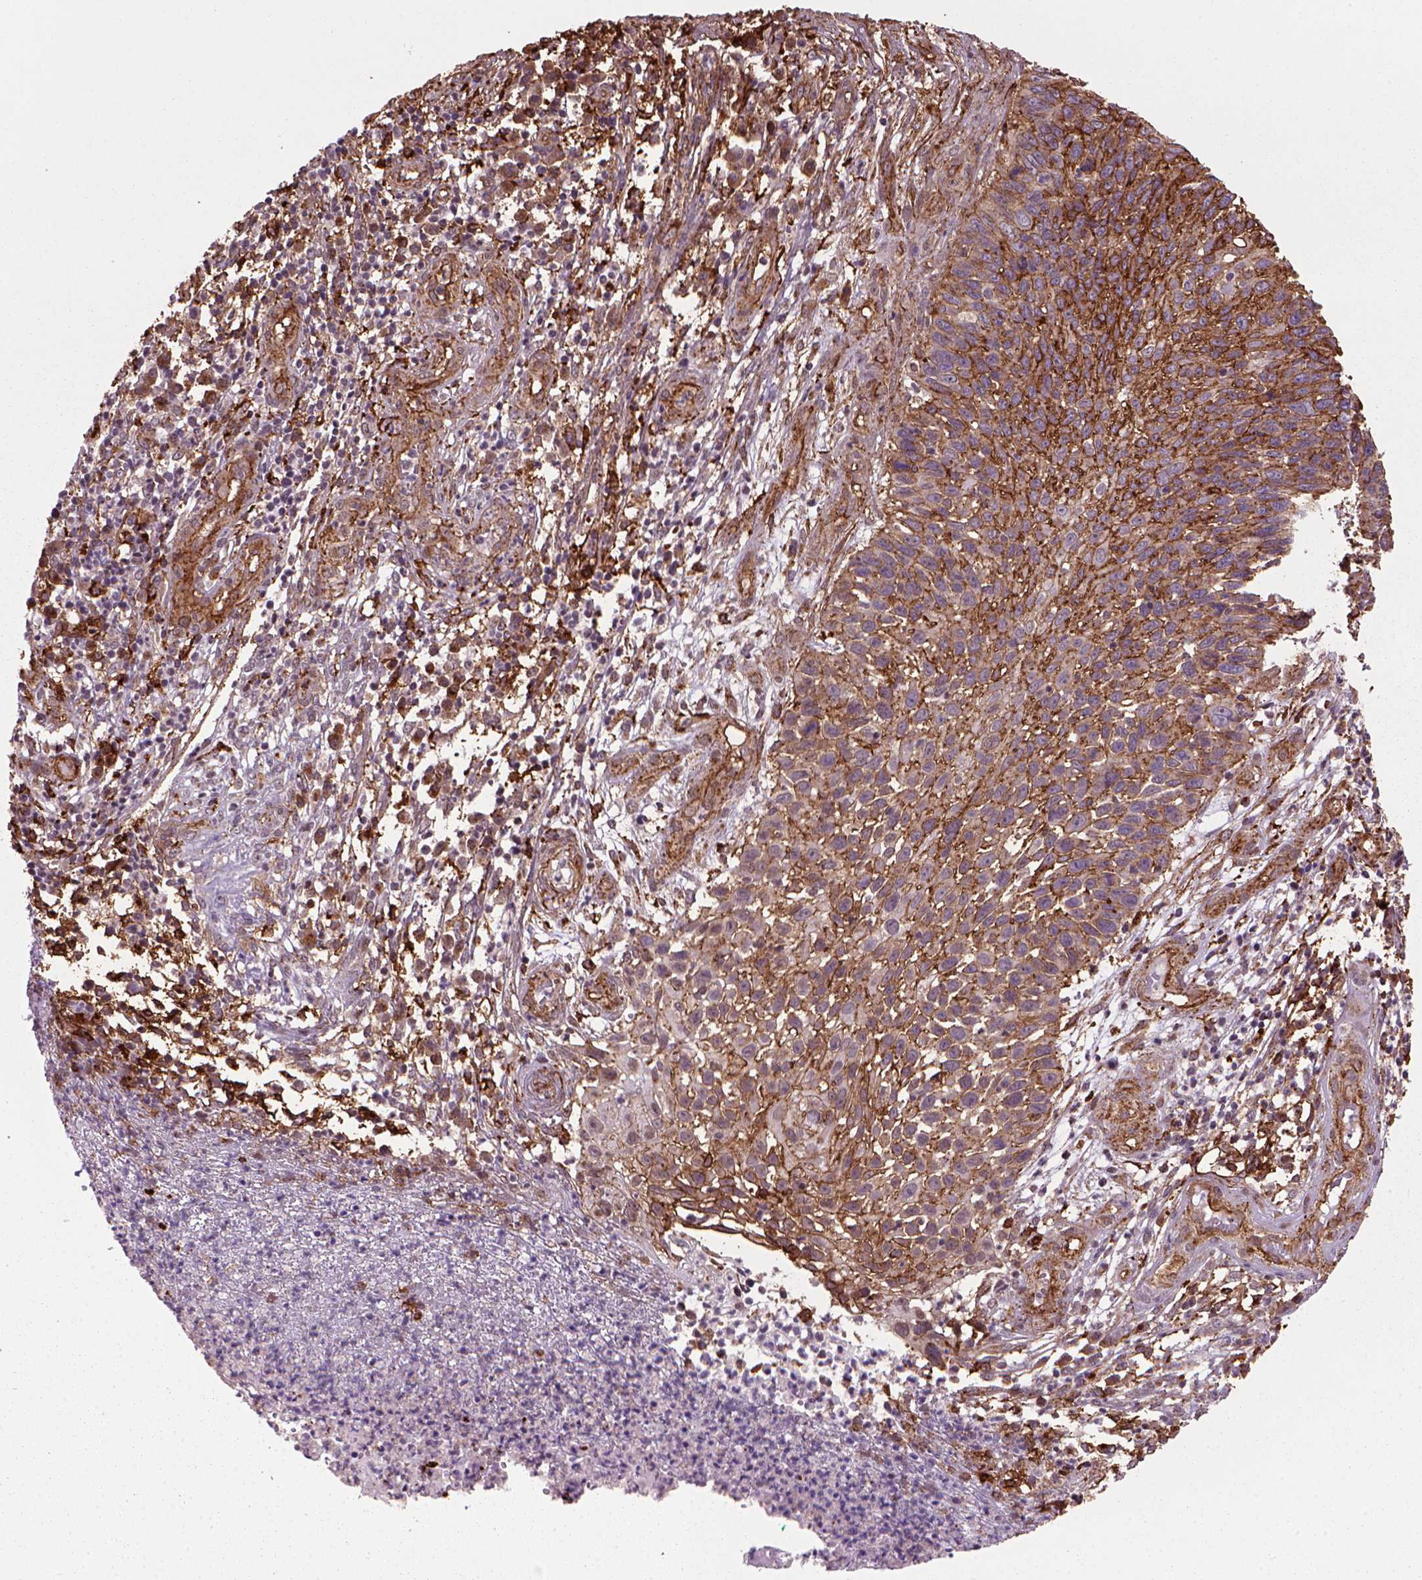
{"staining": {"intensity": "strong", "quantity": "<25%", "location": "cytoplasmic/membranous"}, "tissue": "skin cancer", "cell_type": "Tumor cells", "image_type": "cancer", "snomed": [{"axis": "morphology", "description": "Squamous cell carcinoma, NOS"}, {"axis": "topography", "description": "Skin"}], "caption": "This is a photomicrograph of immunohistochemistry staining of skin squamous cell carcinoma, which shows strong positivity in the cytoplasmic/membranous of tumor cells.", "gene": "MARCKS", "patient": {"sex": "male", "age": 92}}